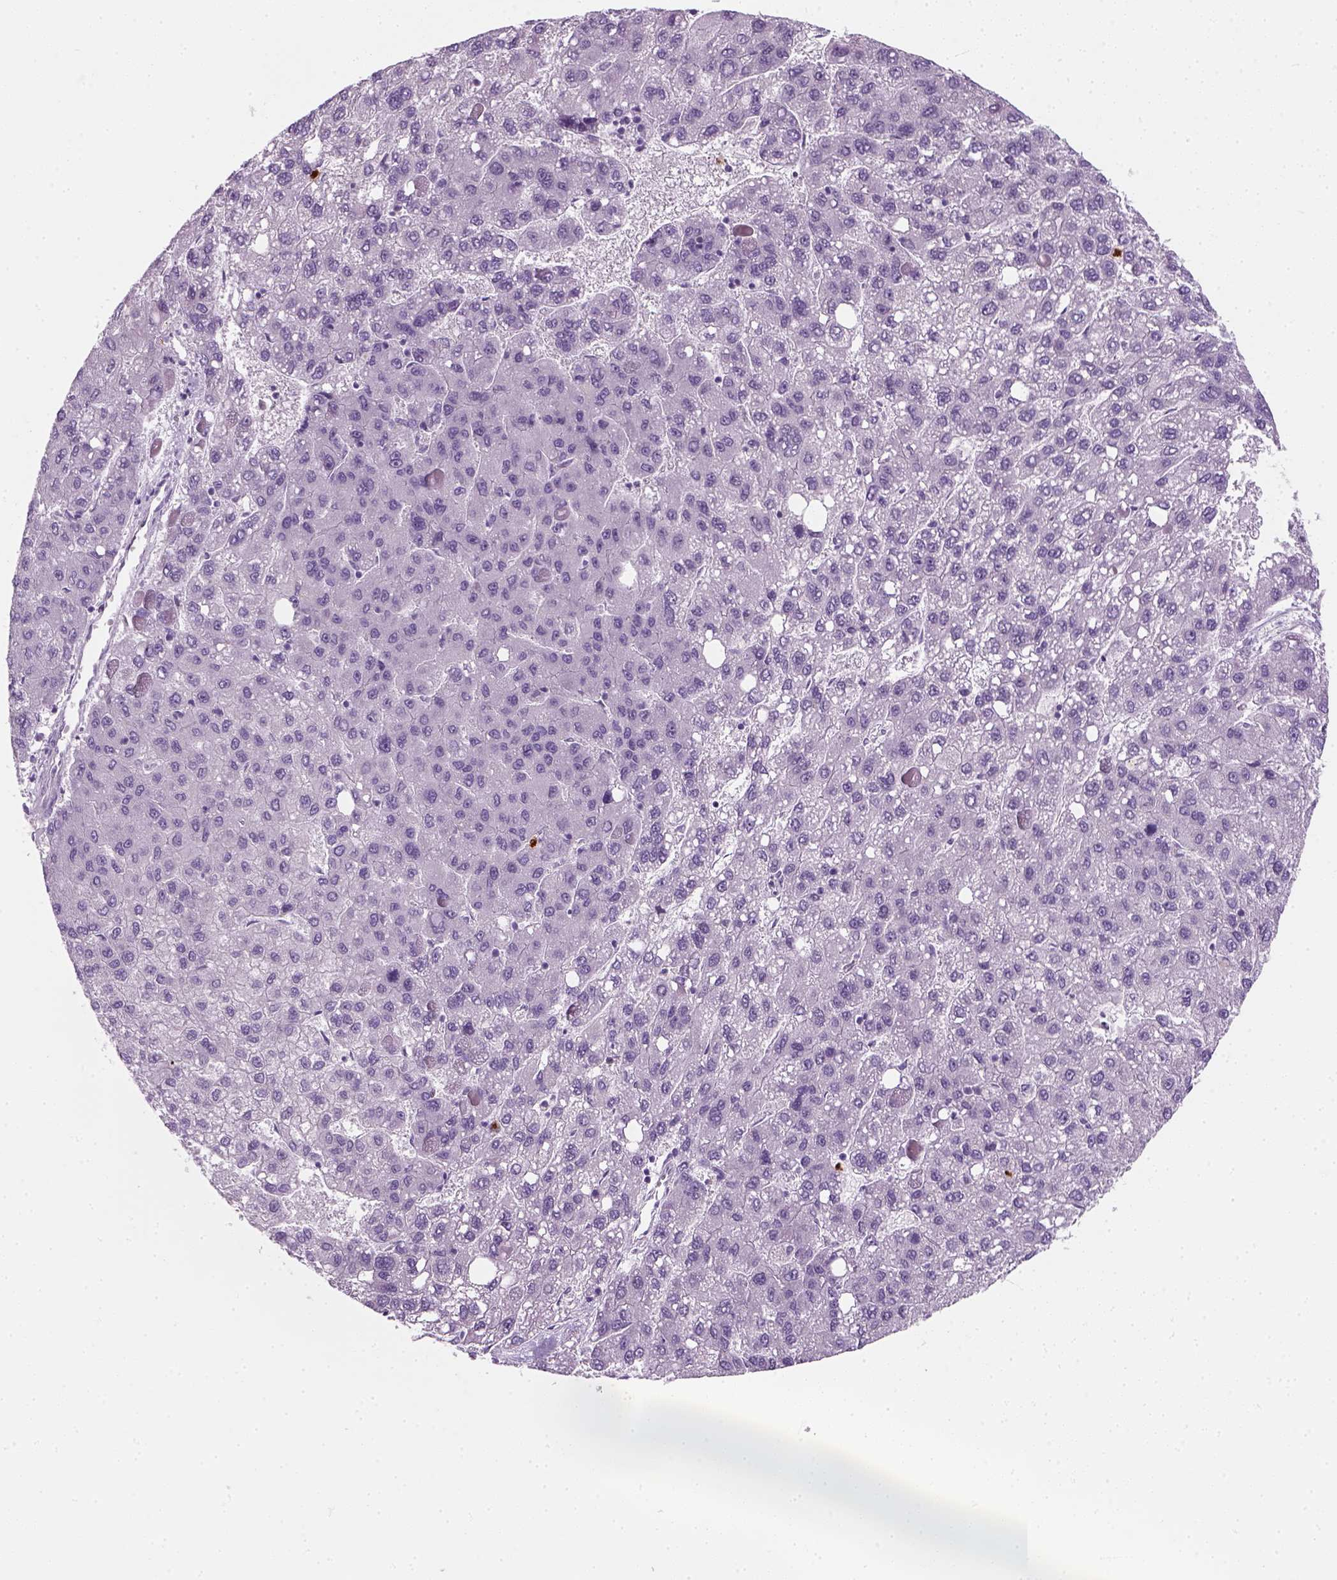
{"staining": {"intensity": "negative", "quantity": "none", "location": "none"}, "tissue": "liver cancer", "cell_type": "Tumor cells", "image_type": "cancer", "snomed": [{"axis": "morphology", "description": "Carcinoma, Hepatocellular, NOS"}, {"axis": "topography", "description": "Liver"}], "caption": "There is no significant expression in tumor cells of hepatocellular carcinoma (liver).", "gene": "IL4", "patient": {"sex": "female", "age": 82}}